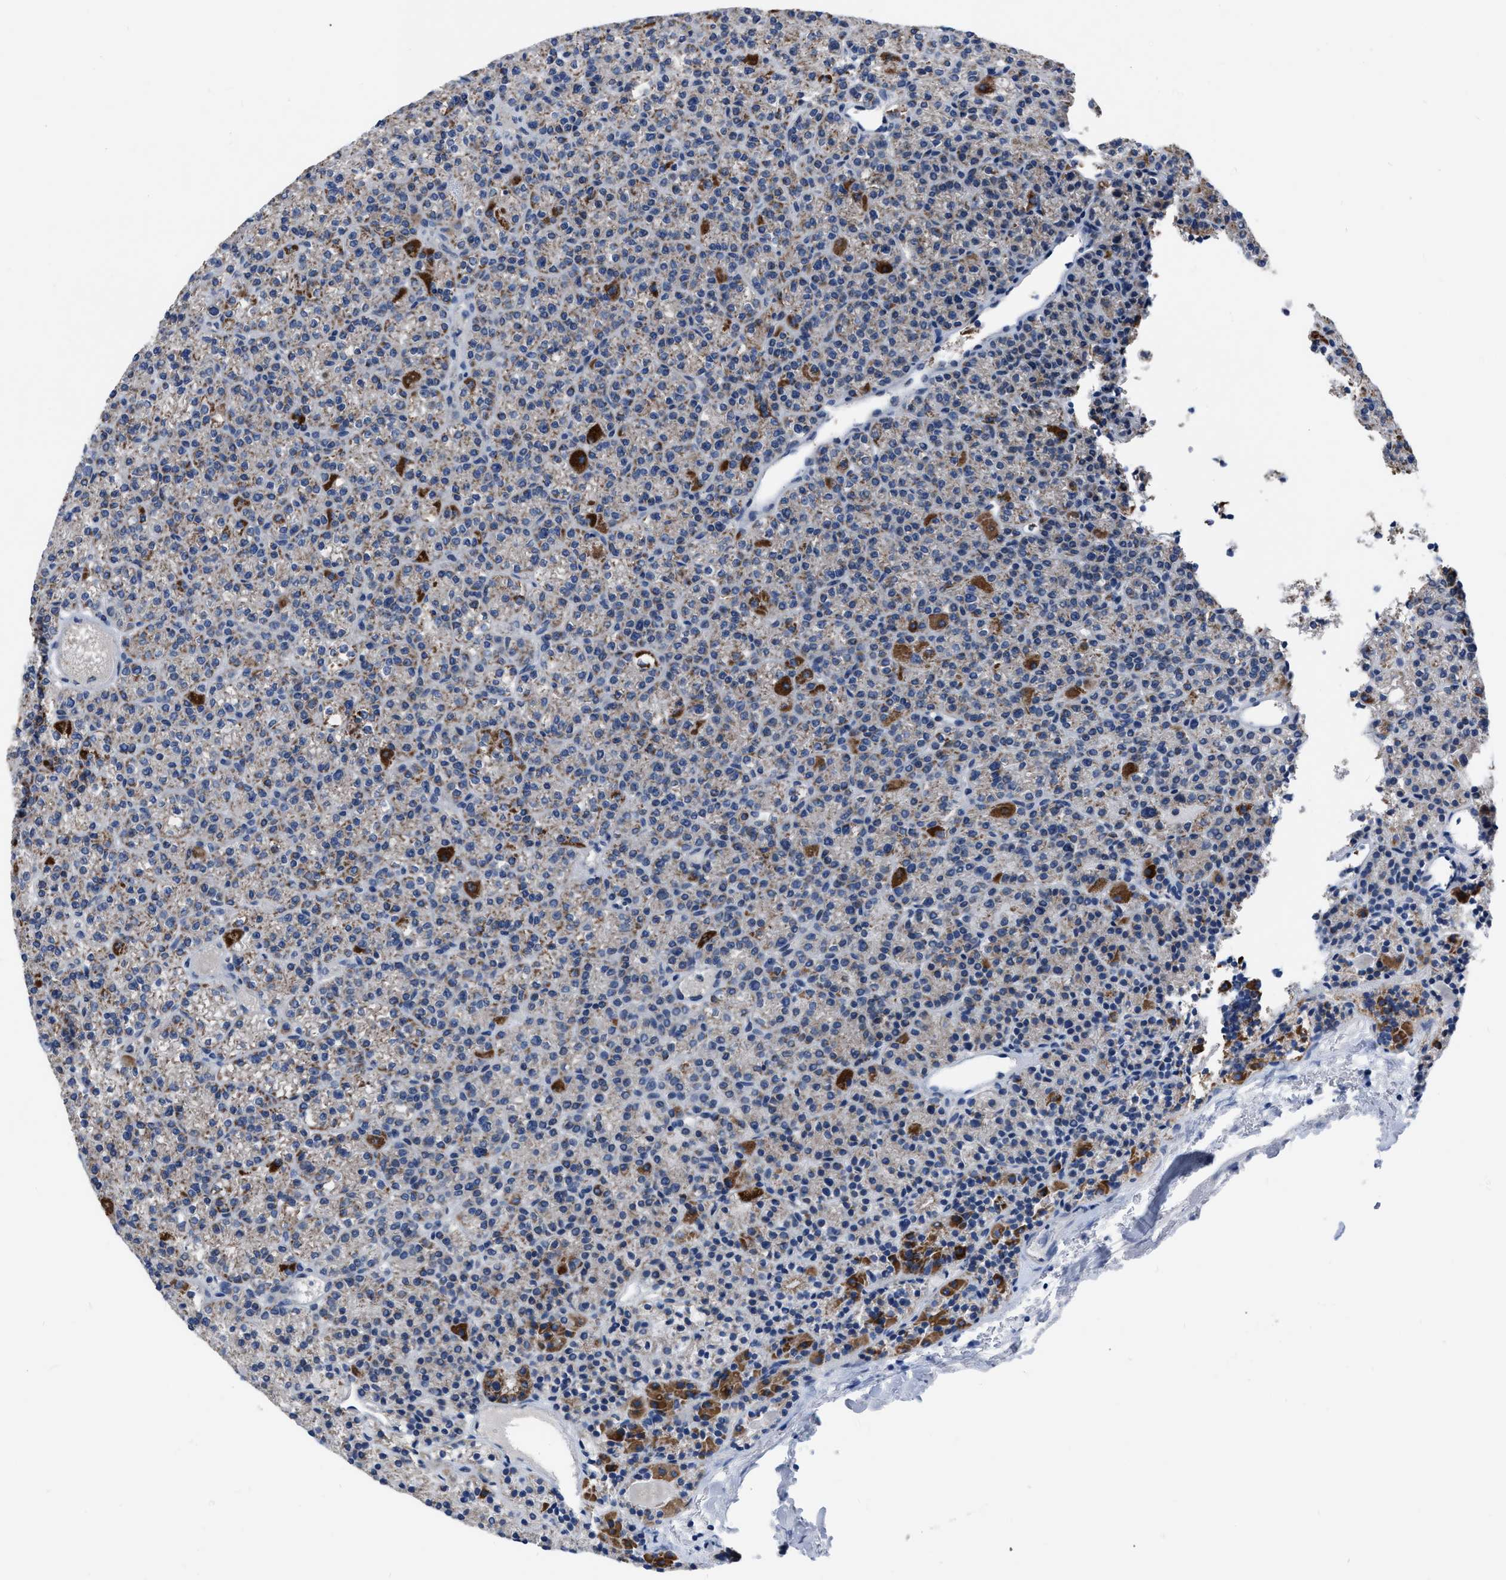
{"staining": {"intensity": "moderate", "quantity": "25%-75%", "location": "cytoplasmic/membranous"}, "tissue": "parathyroid gland", "cell_type": "Glandular cells", "image_type": "normal", "snomed": [{"axis": "morphology", "description": "Normal tissue, NOS"}, {"axis": "morphology", "description": "Adenoma, NOS"}, {"axis": "topography", "description": "Parathyroid gland"}], "caption": "Glandular cells exhibit medium levels of moderate cytoplasmic/membranous positivity in about 25%-75% of cells in unremarkable parathyroid gland. (Stains: DAB in brown, nuclei in blue, Microscopy: brightfield microscopy at high magnification).", "gene": "DDX56", "patient": {"sex": "female", "age": 64}}